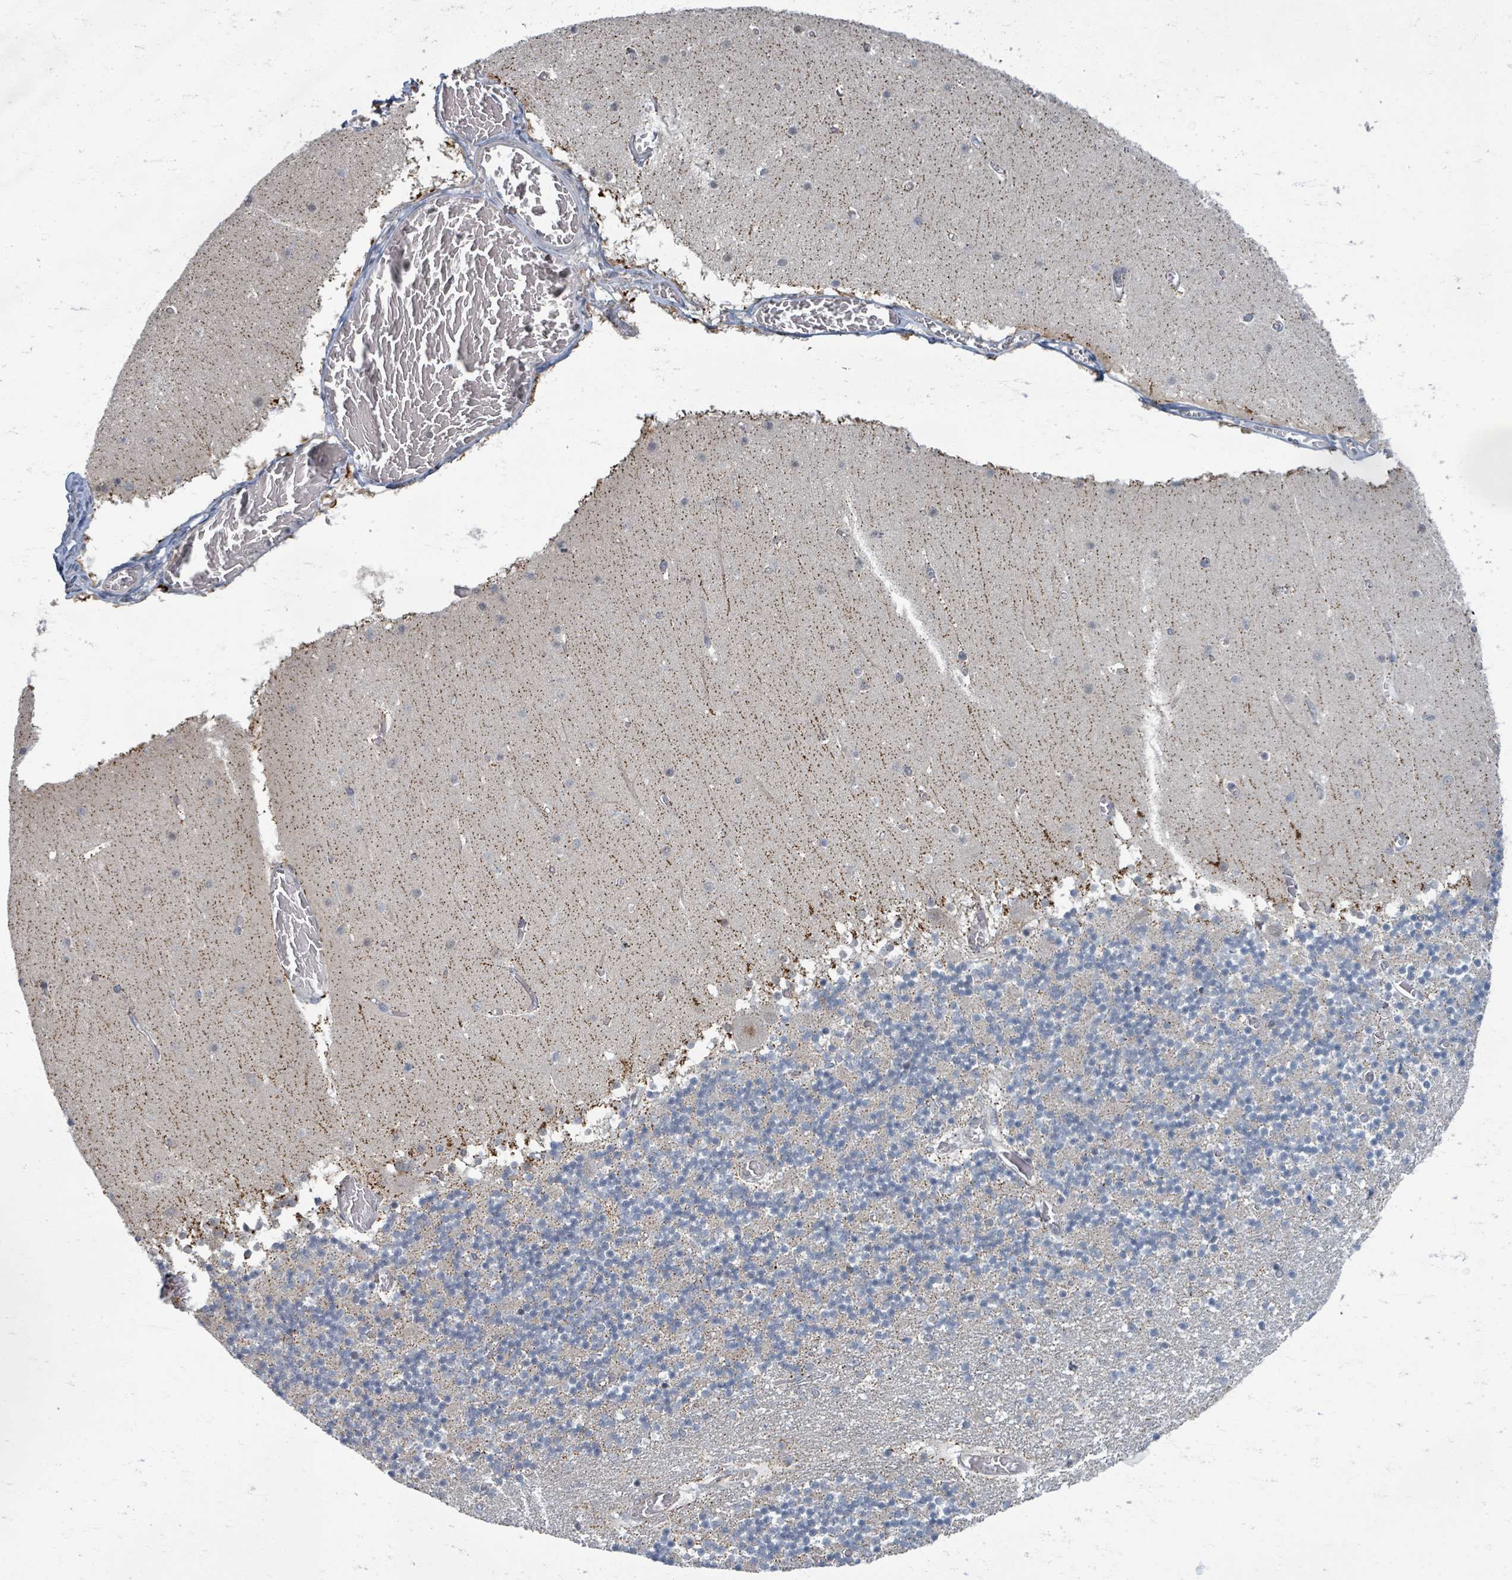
{"staining": {"intensity": "negative", "quantity": "none", "location": "none"}, "tissue": "cerebellum", "cell_type": "Cells in granular layer", "image_type": "normal", "snomed": [{"axis": "morphology", "description": "Normal tissue, NOS"}, {"axis": "topography", "description": "Cerebellum"}], "caption": "The image demonstrates no staining of cells in granular layer in normal cerebellum. (Brightfield microscopy of DAB (3,3'-diaminobenzidine) immunohistochemistry (IHC) at high magnification).", "gene": "INTS15", "patient": {"sex": "female", "age": 28}}